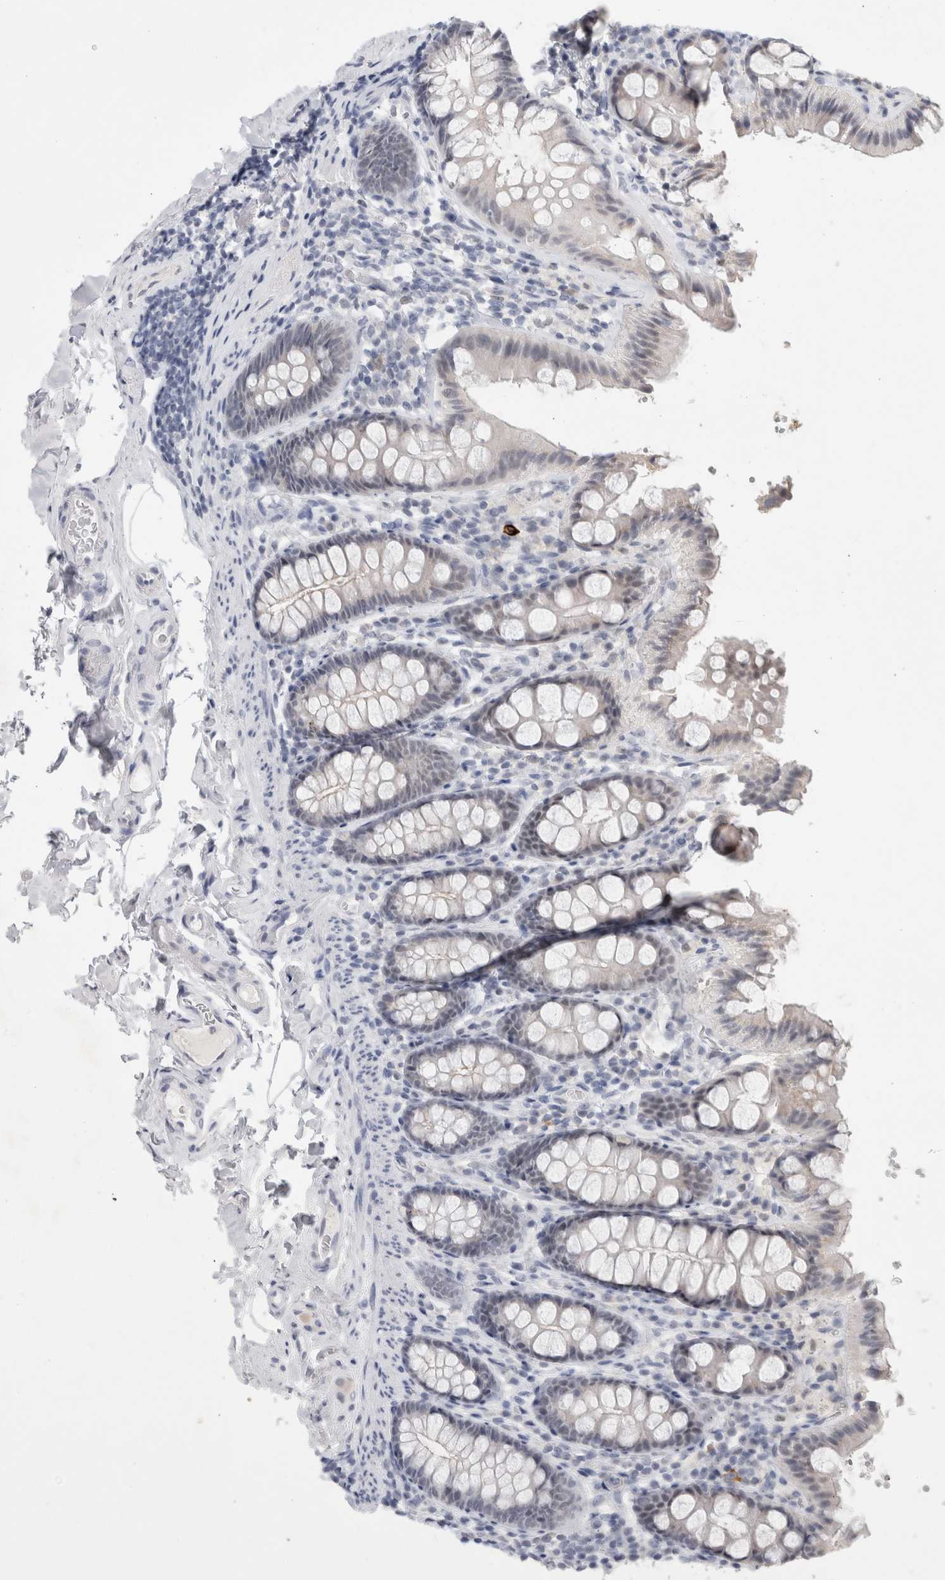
{"staining": {"intensity": "negative", "quantity": "none", "location": "none"}, "tissue": "colon", "cell_type": "Endothelial cells", "image_type": "normal", "snomed": [{"axis": "morphology", "description": "Normal tissue, NOS"}, {"axis": "topography", "description": "Colon"}, {"axis": "topography", "description": "Peripheral nerve tissue"}], "caption": "This is an immunohistochemistry image of unremarkable colon. There is no positivity in endothelial cells.", "gene": "NIPA1", "patient": {"sex": "female", "age": 61}}